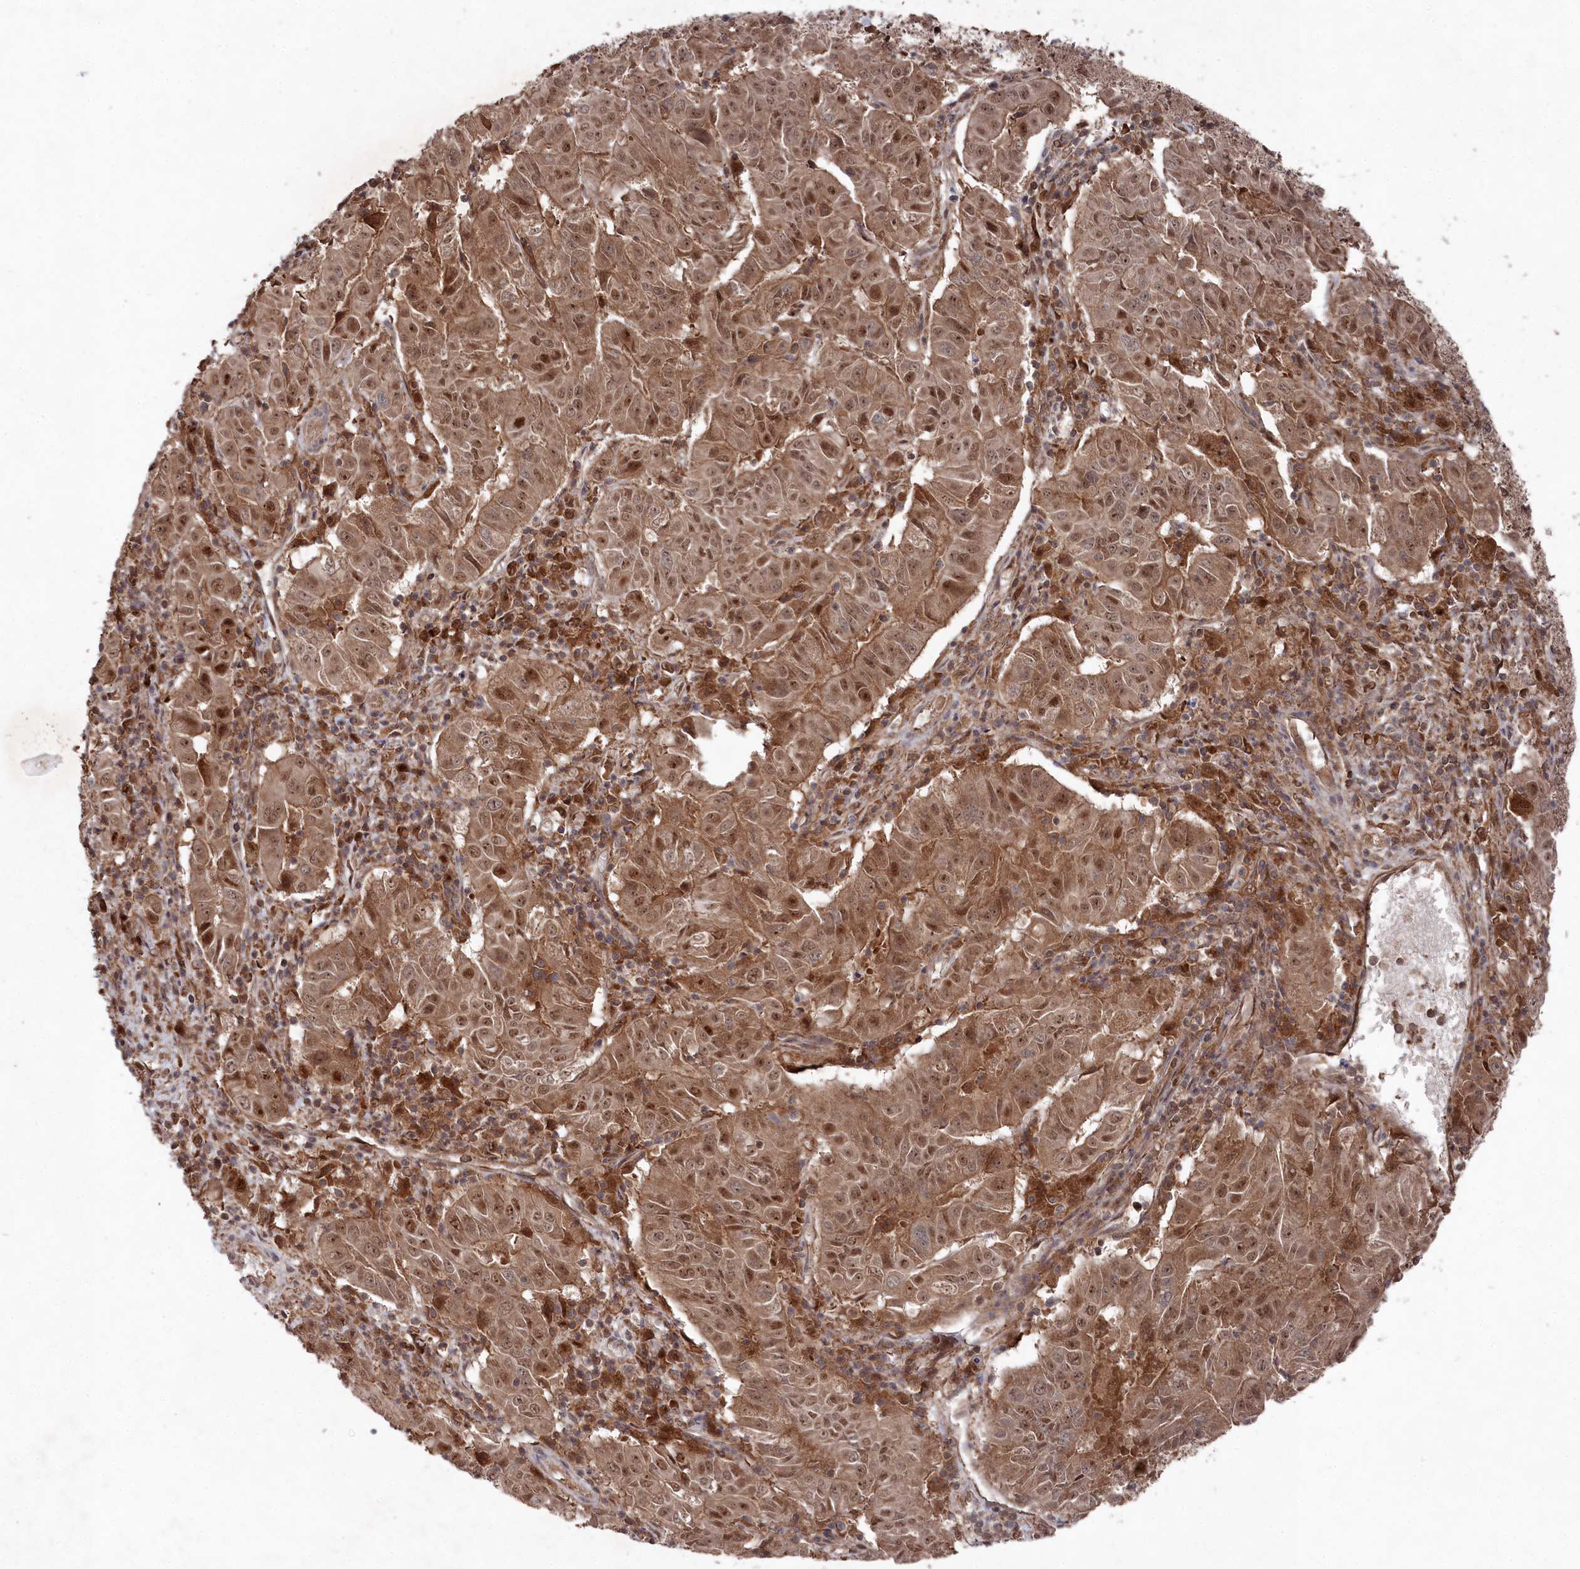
{"staining": {"intensity": "moderate", "quantity": ">75%", "location": "nuclear"}, "tissue": "pancreatic cancer", "cell_type": "Tumor cells", "image_type": "cancer", "snomed": [{"axis": "morphology", "description": "Adenocarcinoma, NOS"}, {"axis": "topography", "description": "Pancreas"}], "caption": "Human pancreatic adenocarcinoma stained with a protein marker reveals moderate staining in tumor cells.", "gene": "BORCS7", "patient": {"sex": "male", "age": 63}}